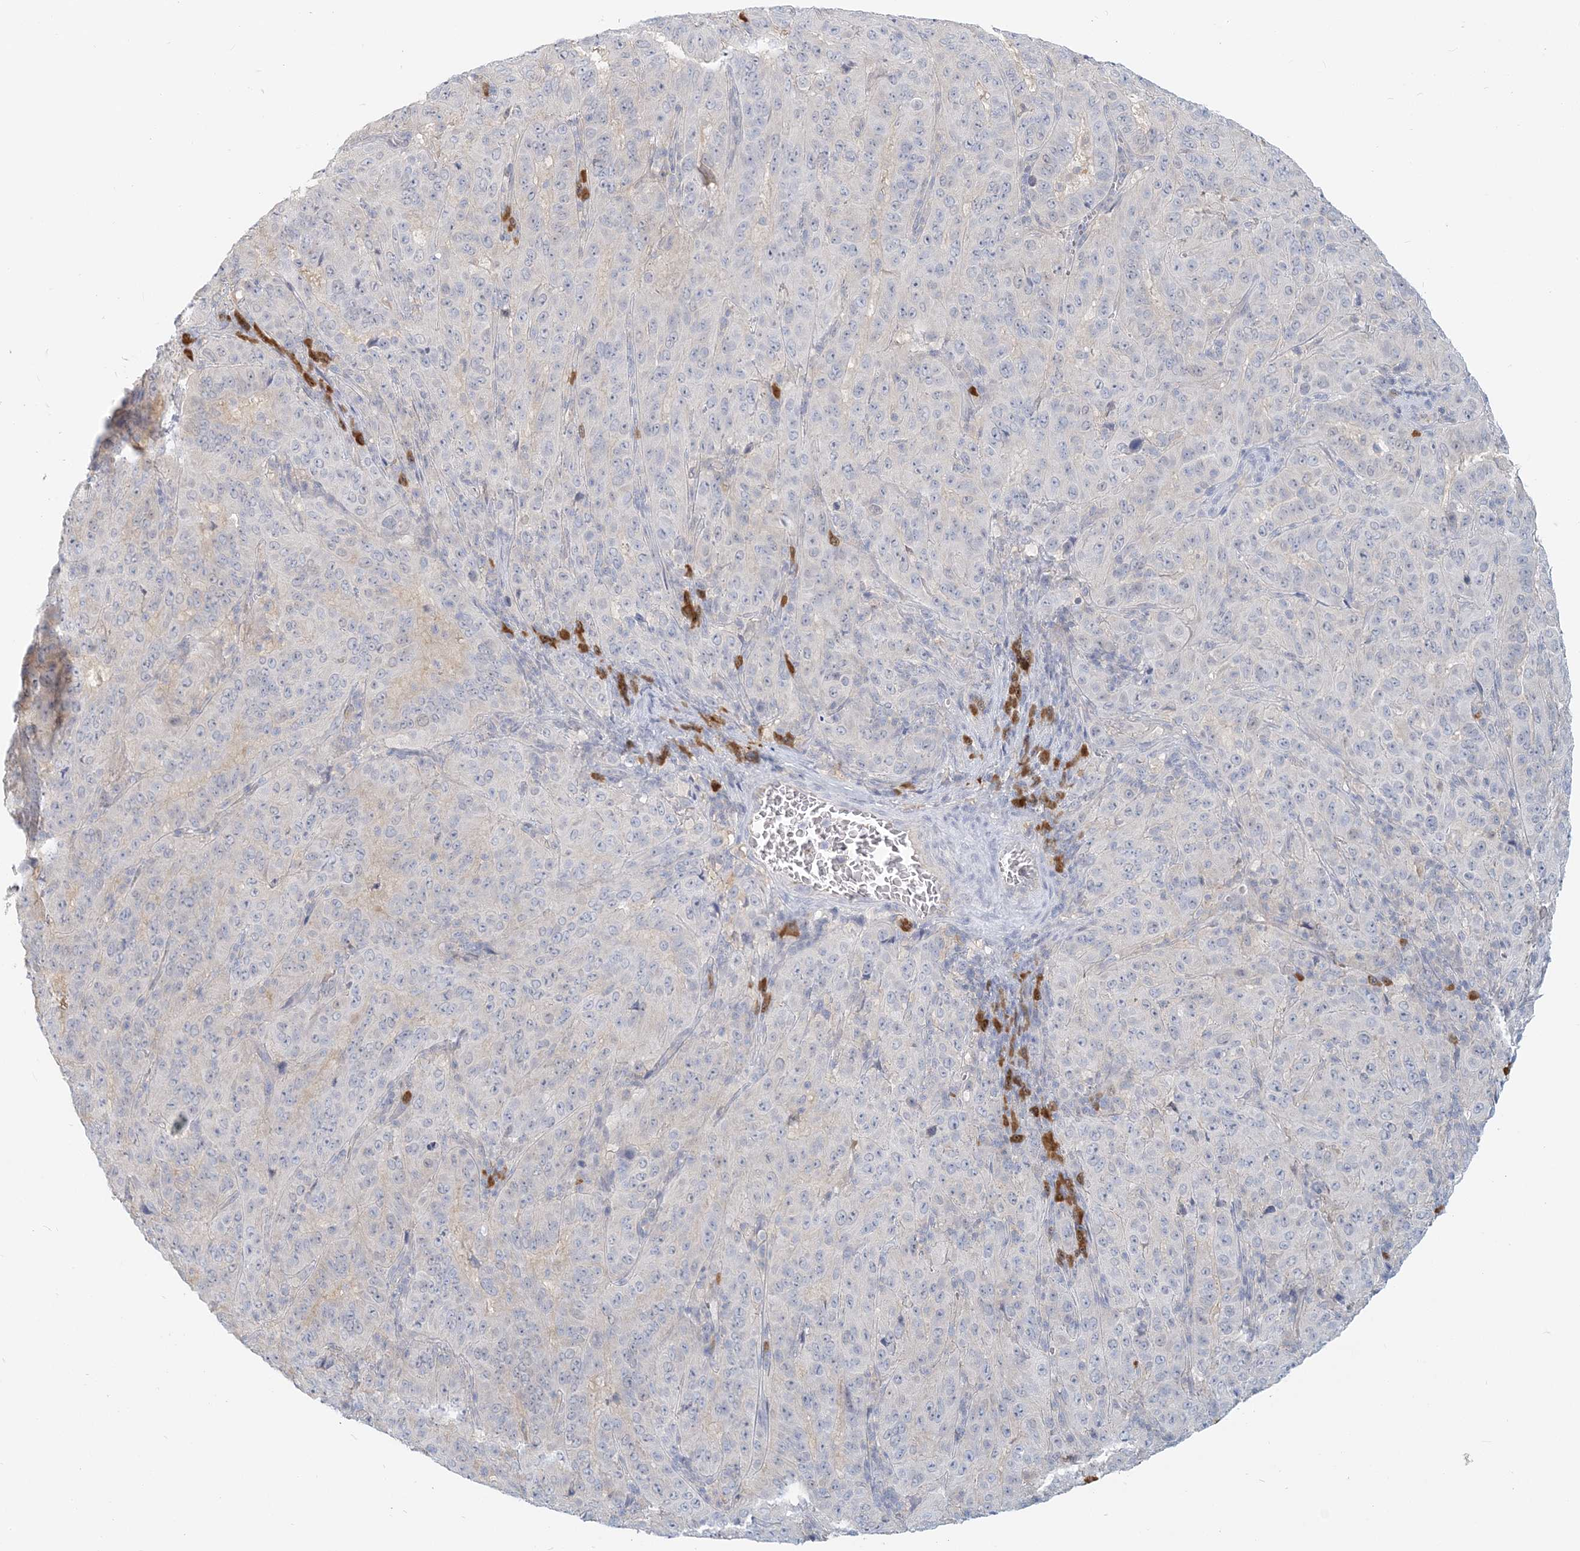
{"staining": {"intensity": "negative", "quantity": "none", "location": "none"}, "tissue": "pancreatic cancer", "cell_type": "Tumor cells", "image_type": "cancer", "snomed": [{"axis": "morphology", "description": "Adenocarcinoma, NOS"}, {"axis": "topography", "description": "Pancreas"}], "caption": "Tumor cells show no significant protein positivity in pancreatic cancer (adenocarcinoma).", "gene": "GMPPA", "patient": {"sex": "male", "age": 63}}